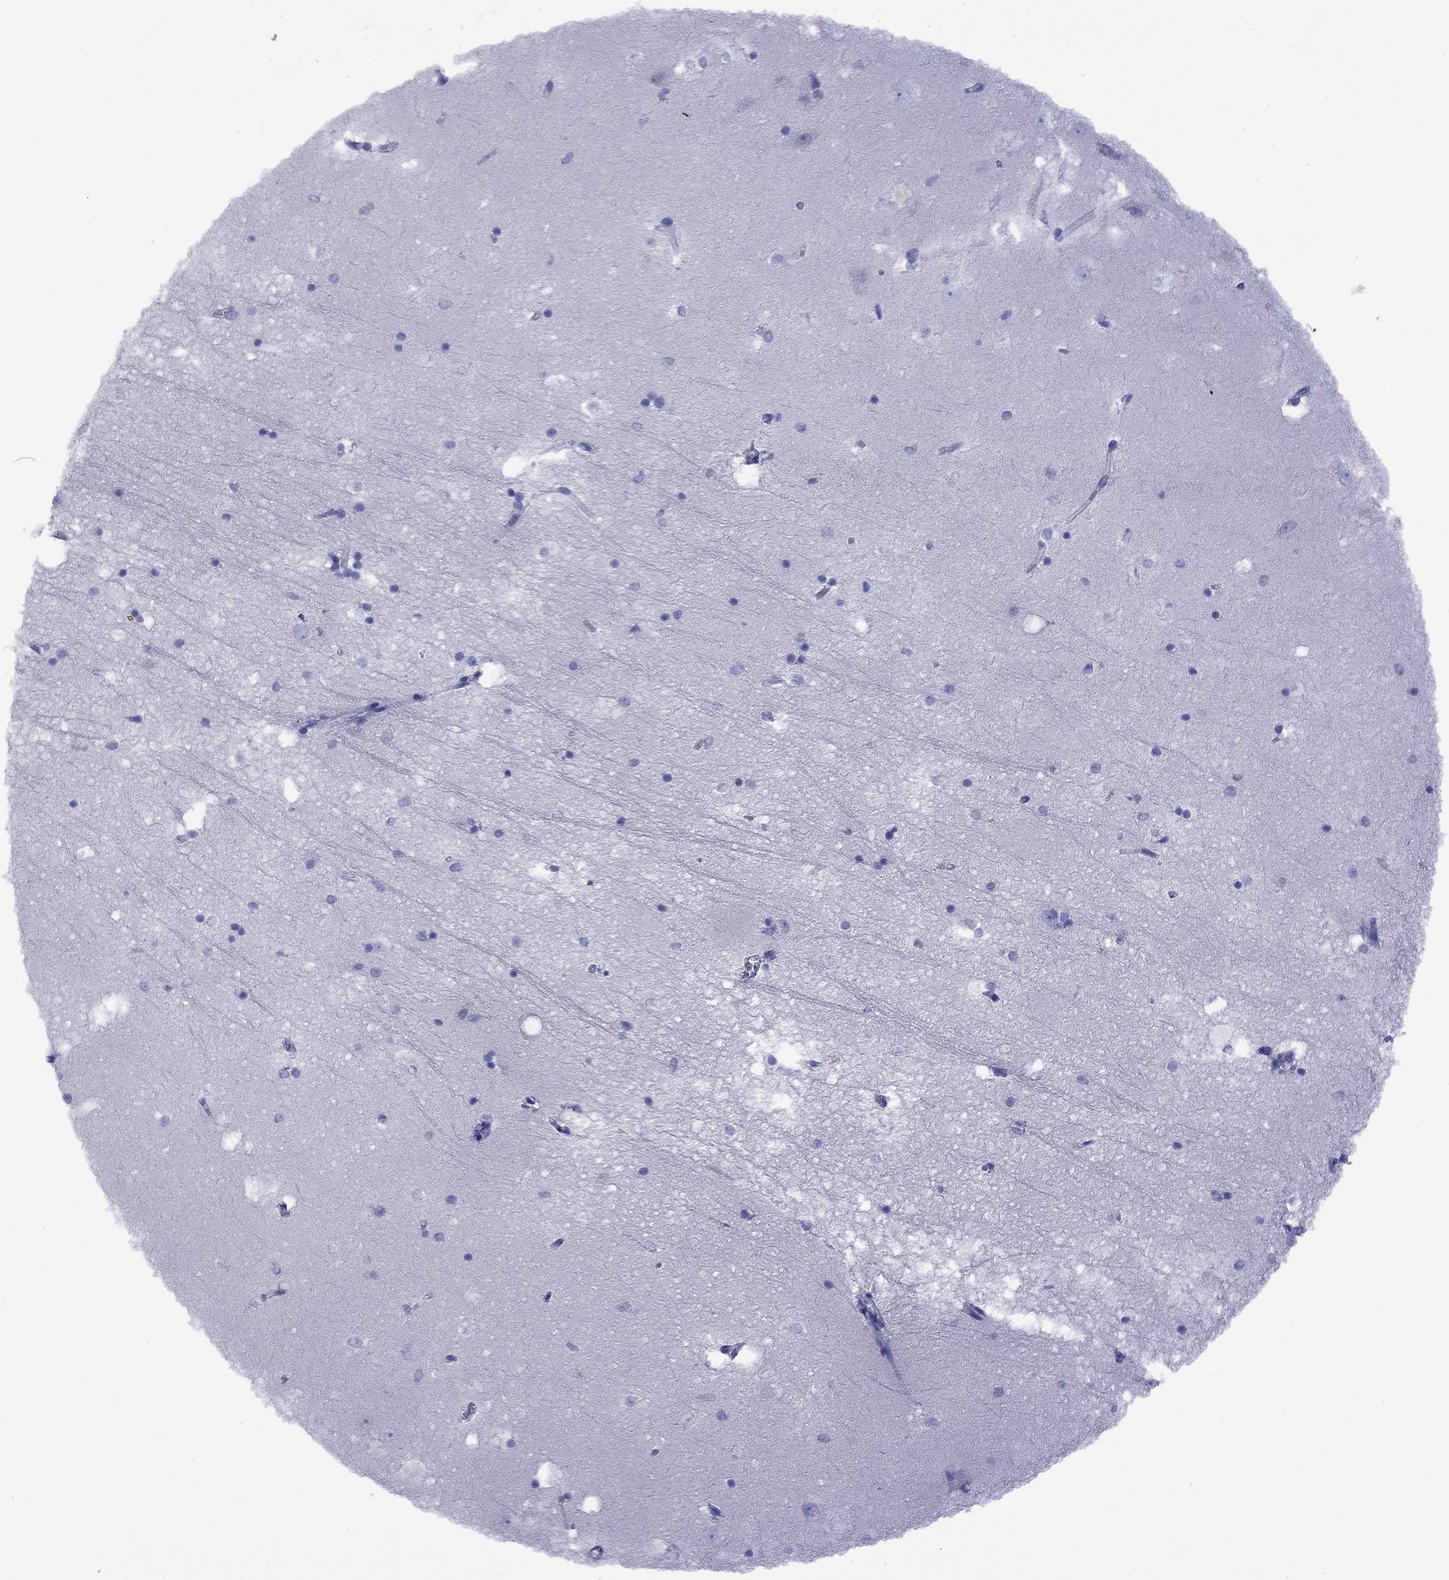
{"staining": {"intensity": "negative", "quantity": "none", "location": "none"}, "tissue": "hippocampus", "cell_type": "Glial cells", "image_type": "normal", "snomed": [{"axis": "morphology", "description": "Normal tissue, NOS"}, {"axis": "topography", "description": "Hippocampus"}], "caption": "Immunohistochemistry (IHC) photomicrograph of normal hippocampus: hippocampus stained with DAB displays no significant protein staining in glial cells.", "gene": "FIGLA", "patient": {"sex": "male", "age": 58}}